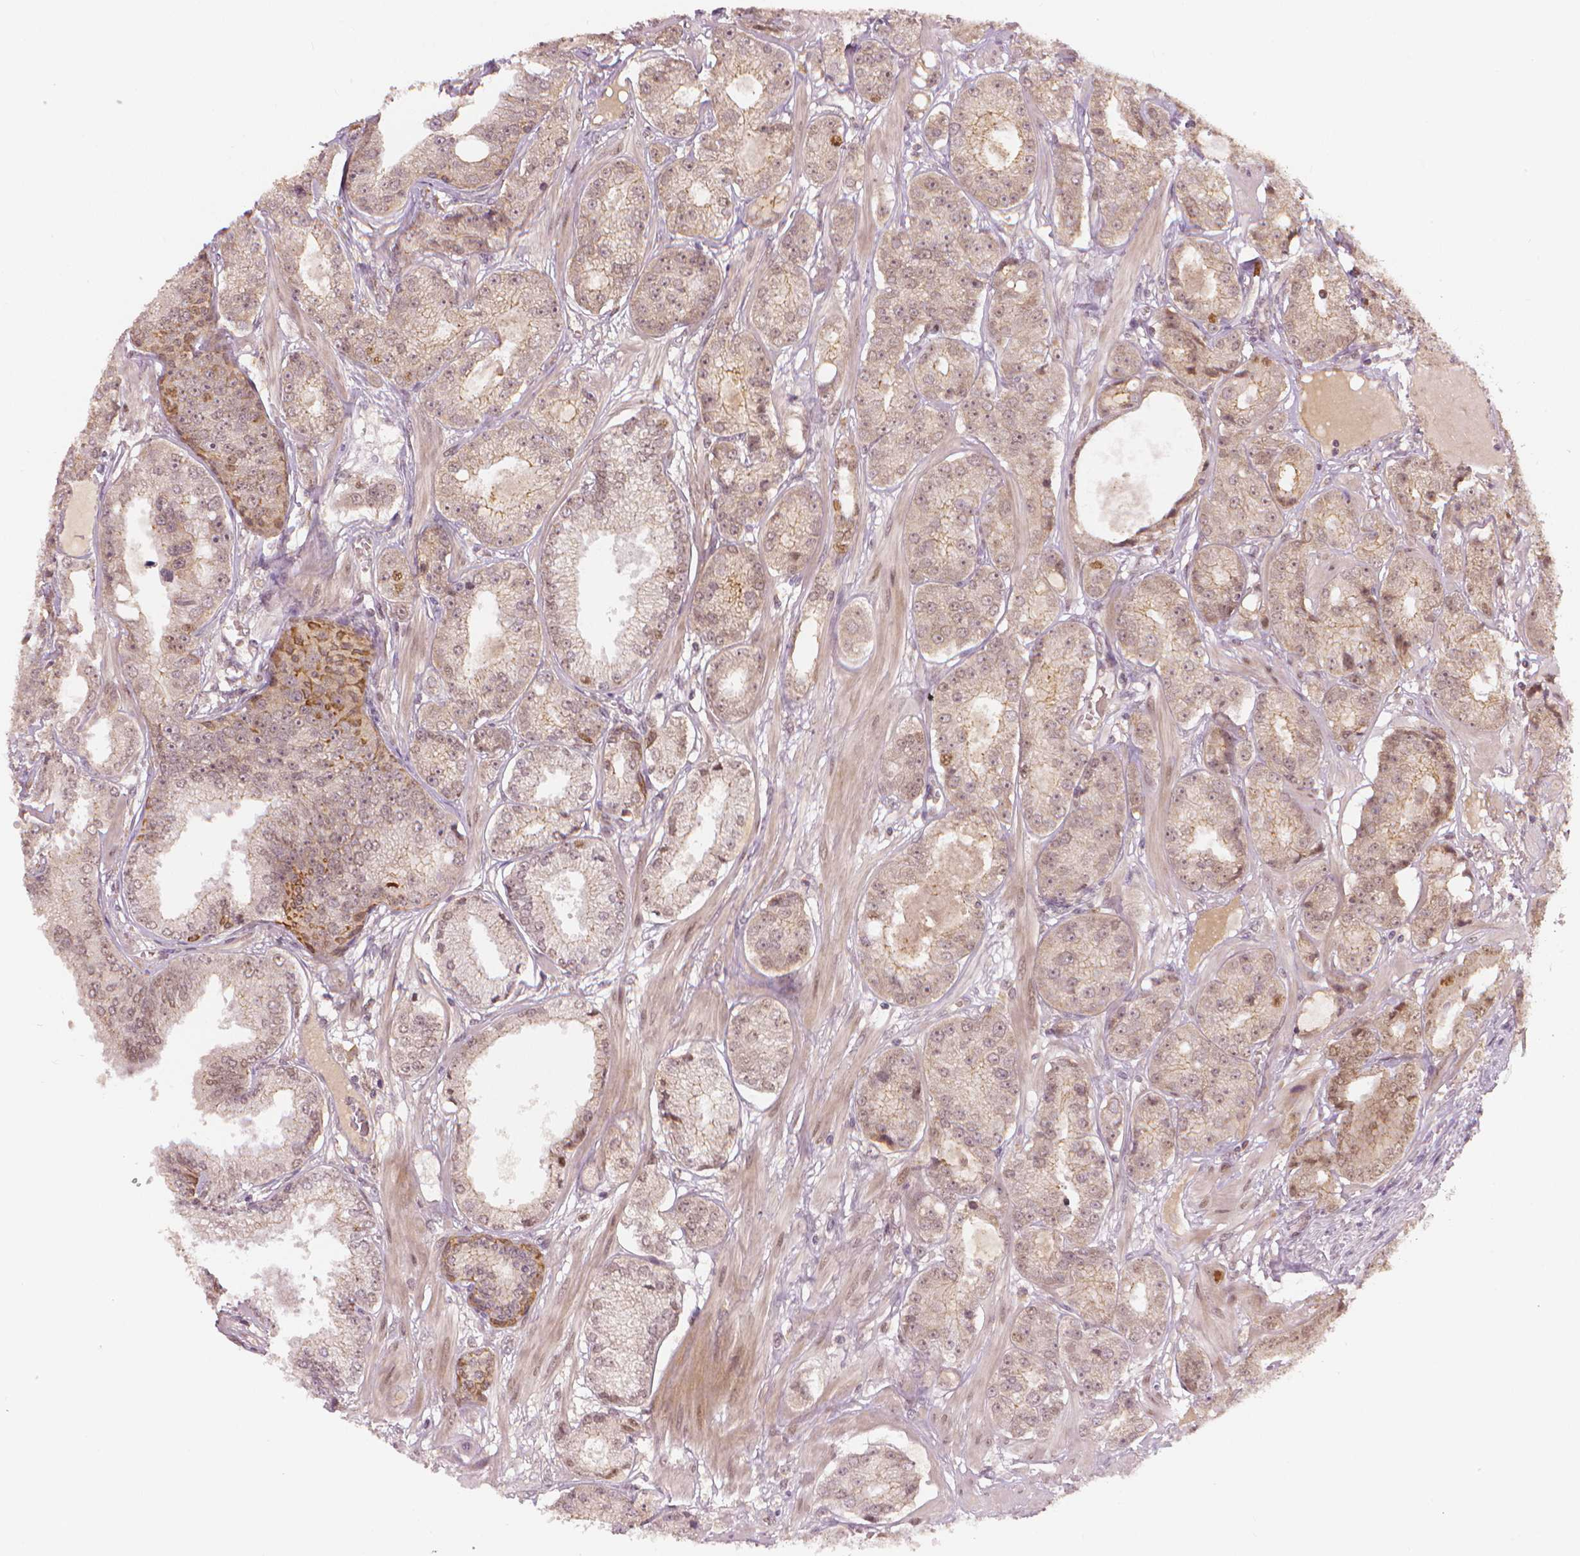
{"staining": {"intensity": "negative", "quantity": "none", "location": "none"}, "tissue": "prostate cancer", "cell_type": "Tumor cells", "image_type": "cancer", "snomed": [{"axis": "morphology", "description": "Adenocarcinoma, NOS"}, {"axis": "topography", "description": "Prostate"}], "caption": "Immunohistochemistry (IHC) micrograph of adenocarcinoma (prostate) stained for a protein (brown), which reveals no expression in tumor cells. (DAB immunohistochemistry with hematoxylin counter stain).", "gene": "NSD2", "patient": {"sex": "male", "age": 64}}